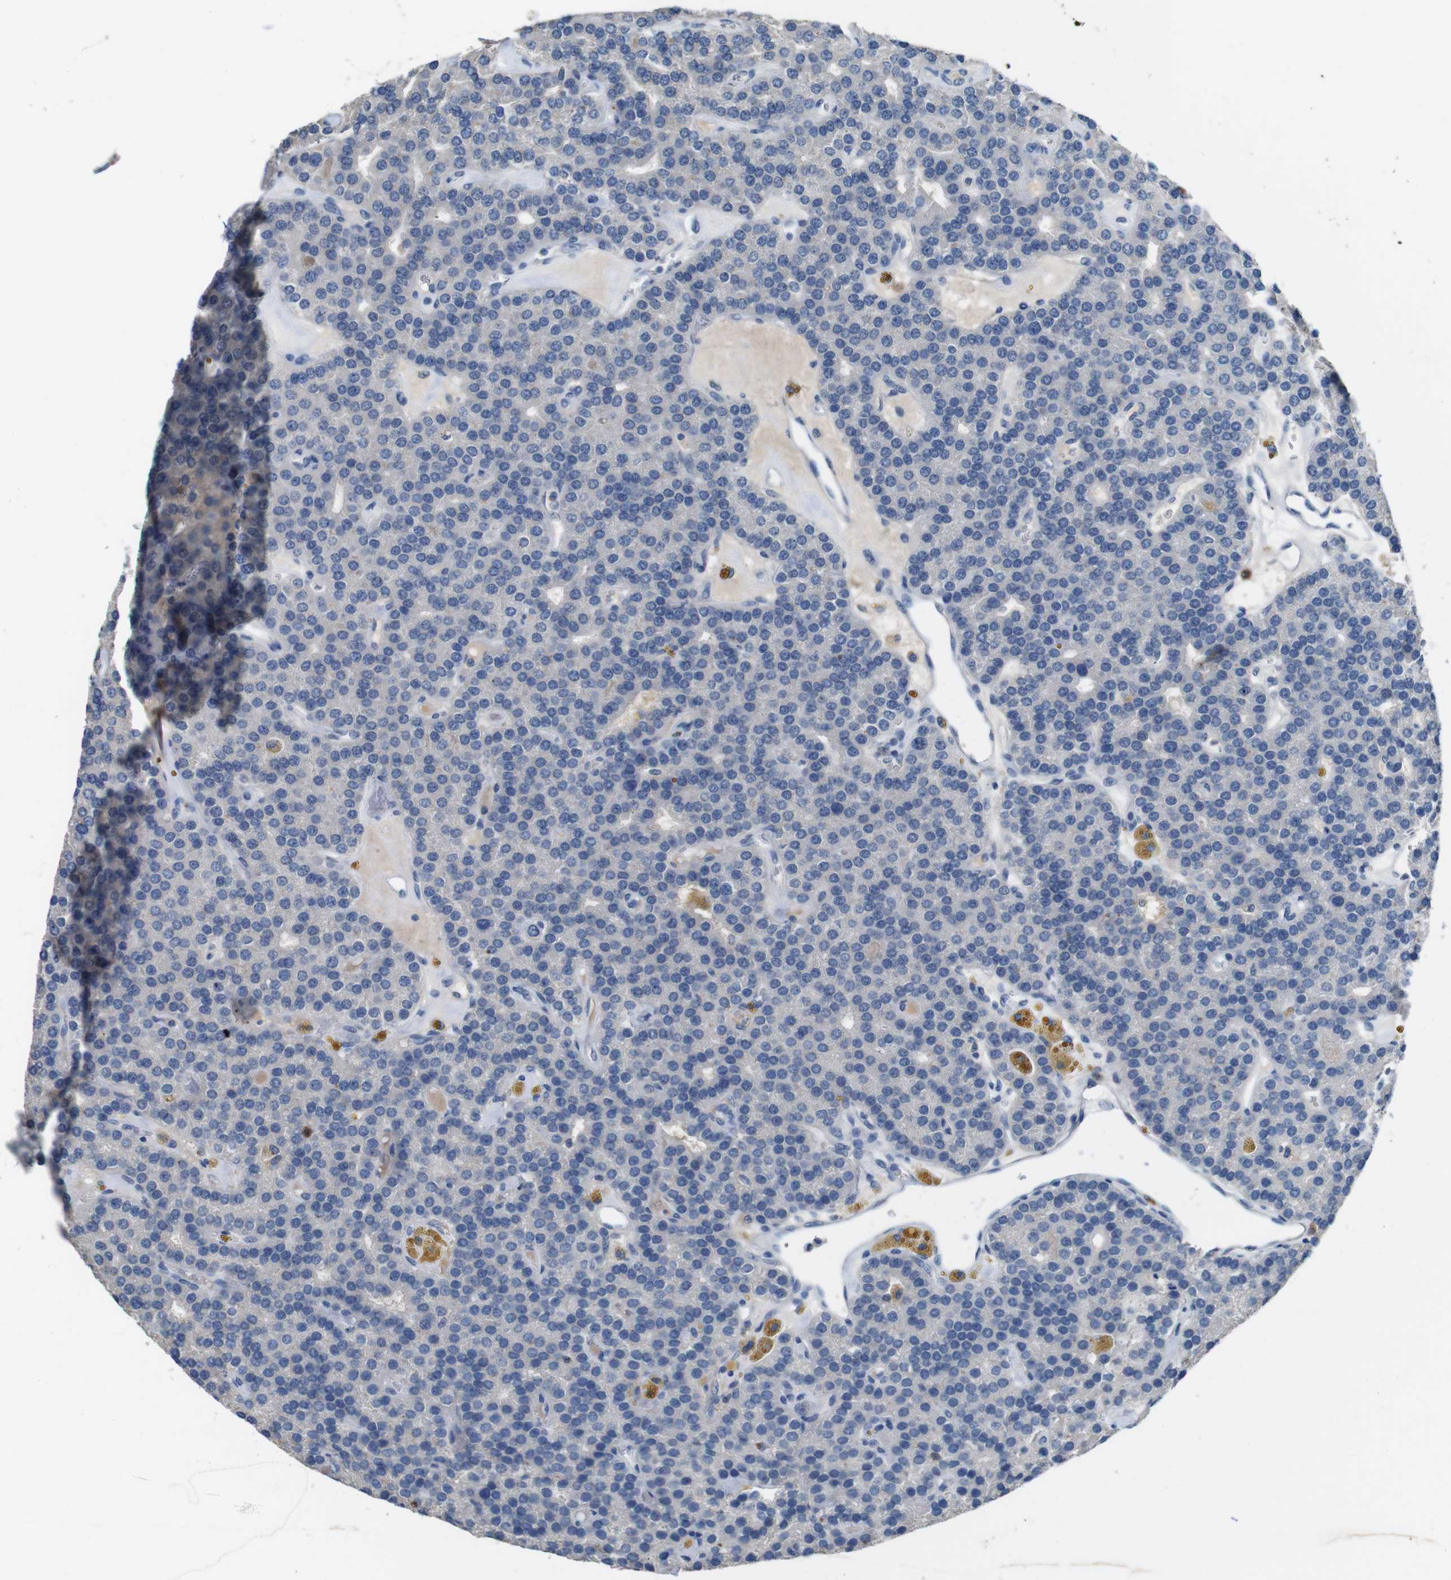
{"staining": {"intensity": "negative", "quantity": "none", "location": "none"}, "tissue": "parathyroid gland", "cell_type": "Glandular cells", "image_type": "normal", "snomed": [{"axis": "morphology", "description": "Normal tissue, NOS"}, {"axis": "morphology", "description": "Adenoma, NOS"}, {"axis": "topography", "description": "Parathyroid gland"}], "caption": "Unremarkable parathyroid gland was stained to show a protein in brown. There is no significant positivity in glandular cells.", "gene": "SLC2A8", "patient": {"sex": "female", "age": 86}}